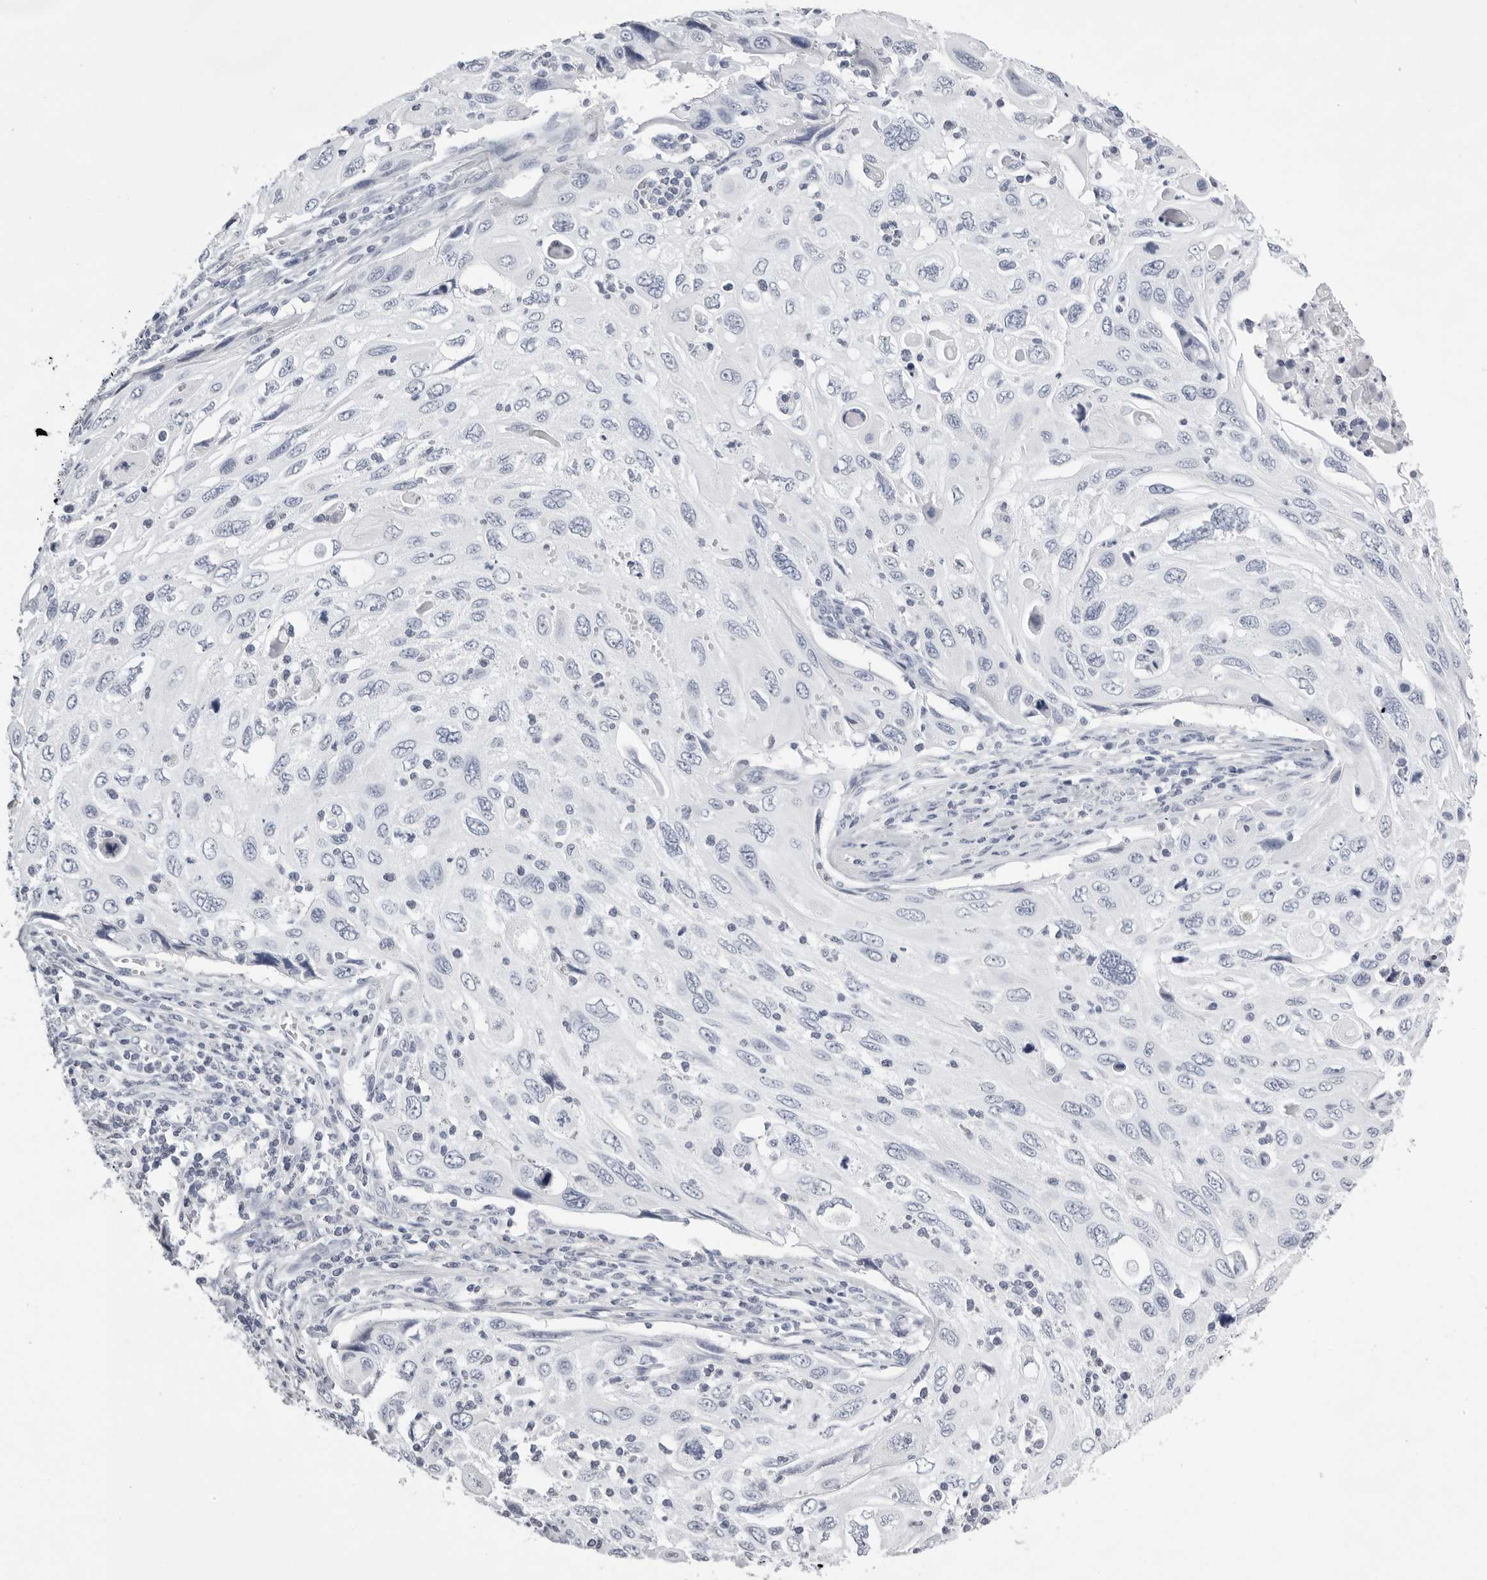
{"staining": {"intensity": "negative", "quantity": "none", "location": "none"}, "tissue": "cervical cancer", "cell_type": "Tumor cells", "image_type": "cancer", "snomed": [{"axis": "morphology", "description": "Squamous cell carcinoma, NOS"}, {"axis": "topography", "description": "Cervix"}], "caption": "Tumor cells are negative for brown protein staining in cervical squamous cell carcinoma. (DAB IHC, high magnification).", "gene": "TMOD4", "patient": {"sex": "female", "age": 70}}